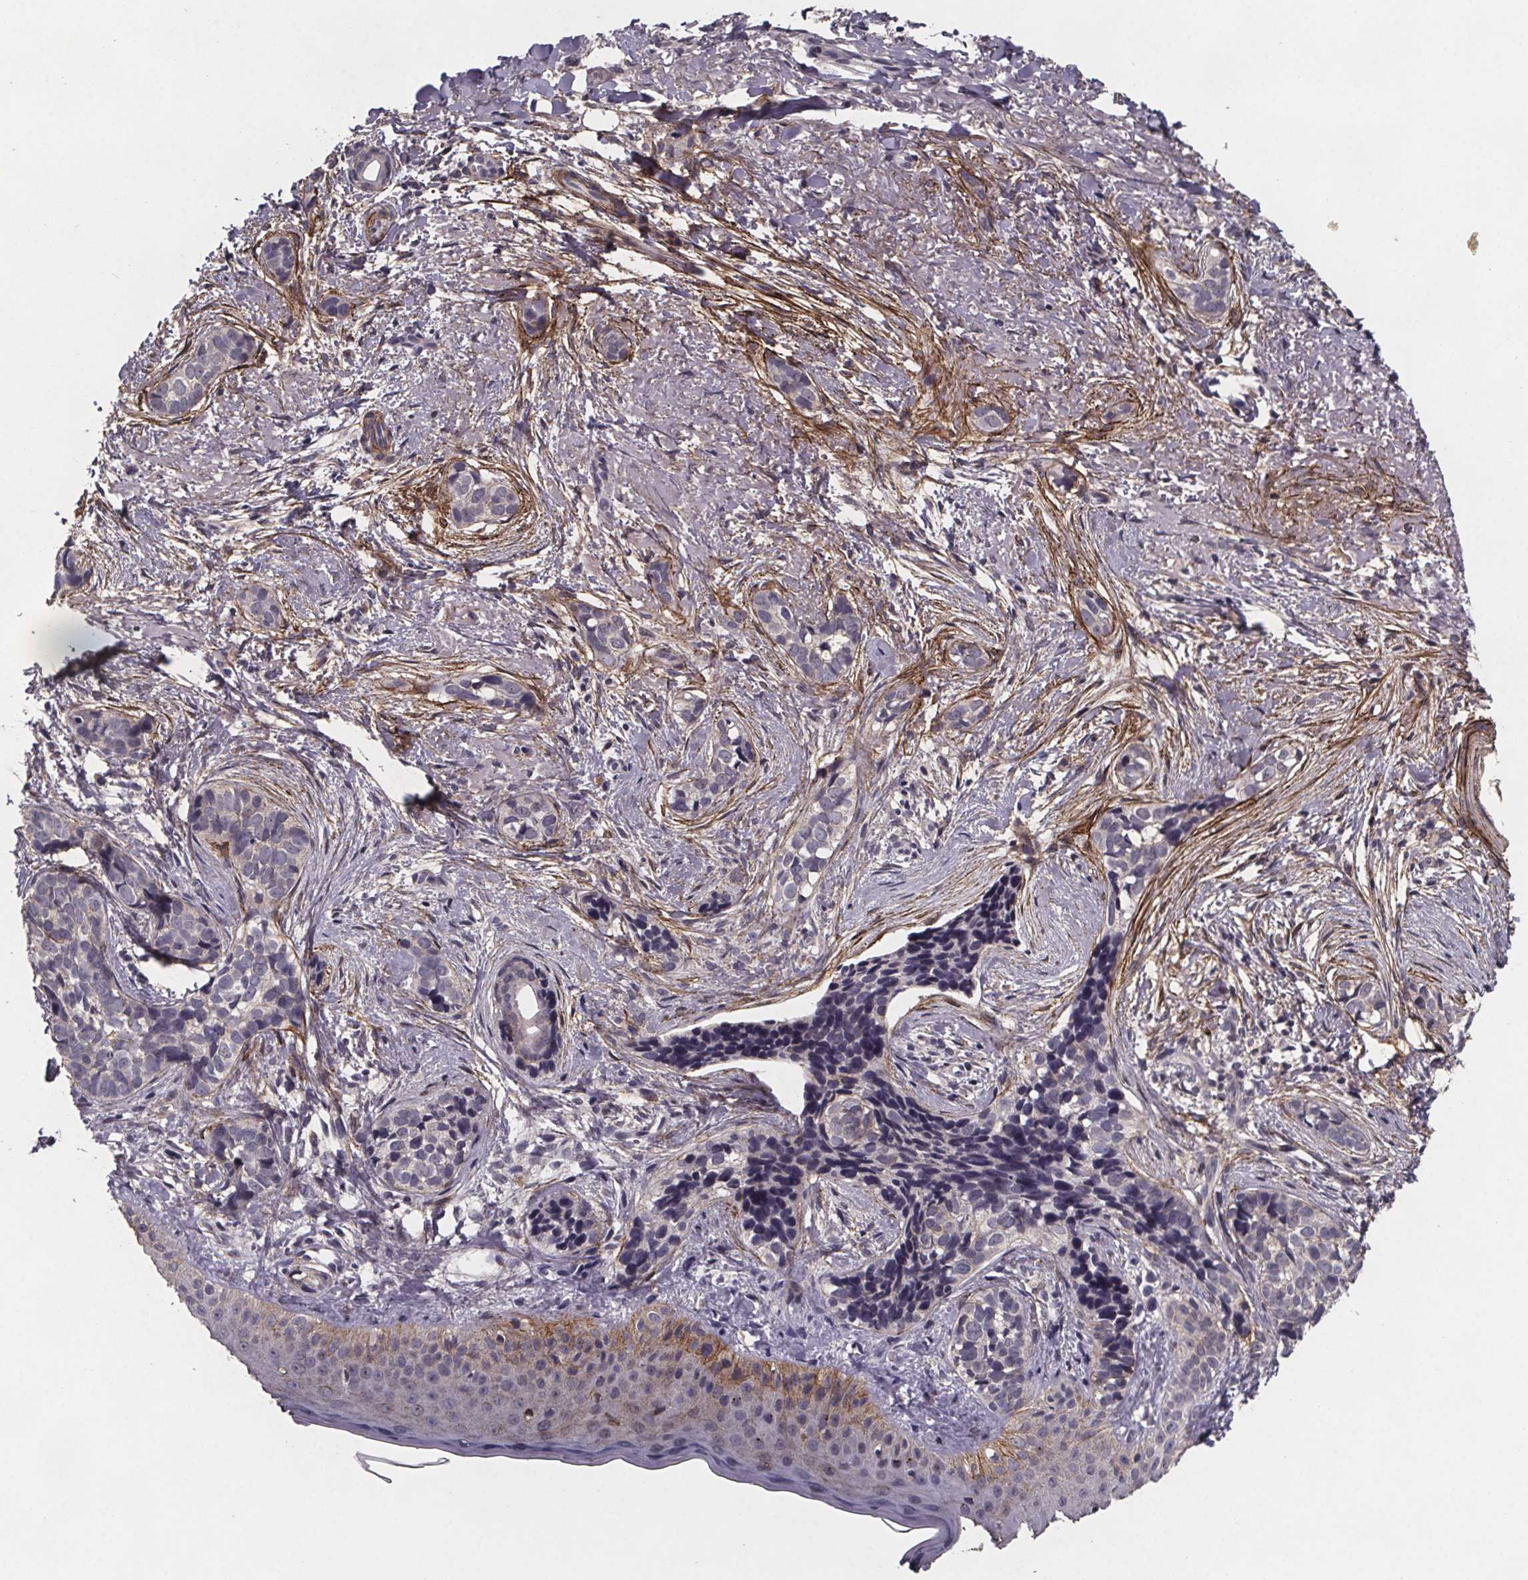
{"staining": {"intensity": "negative", "quantity": "none", "location": "none"}, "tissue": "skin cancer", "cell_type": "Tumor cells", "image_type": "cancer", "snomed": [{"axis": "morphology", "description": "Basal cell carcinoma"}, {"axis": "topography", "description": "Skin"}], "caption": "Tumor cells show no significant staining in basal cell carcinoma (skin).", "gene": "PALLD", "patient": {"sex": "male", "age": 87}}